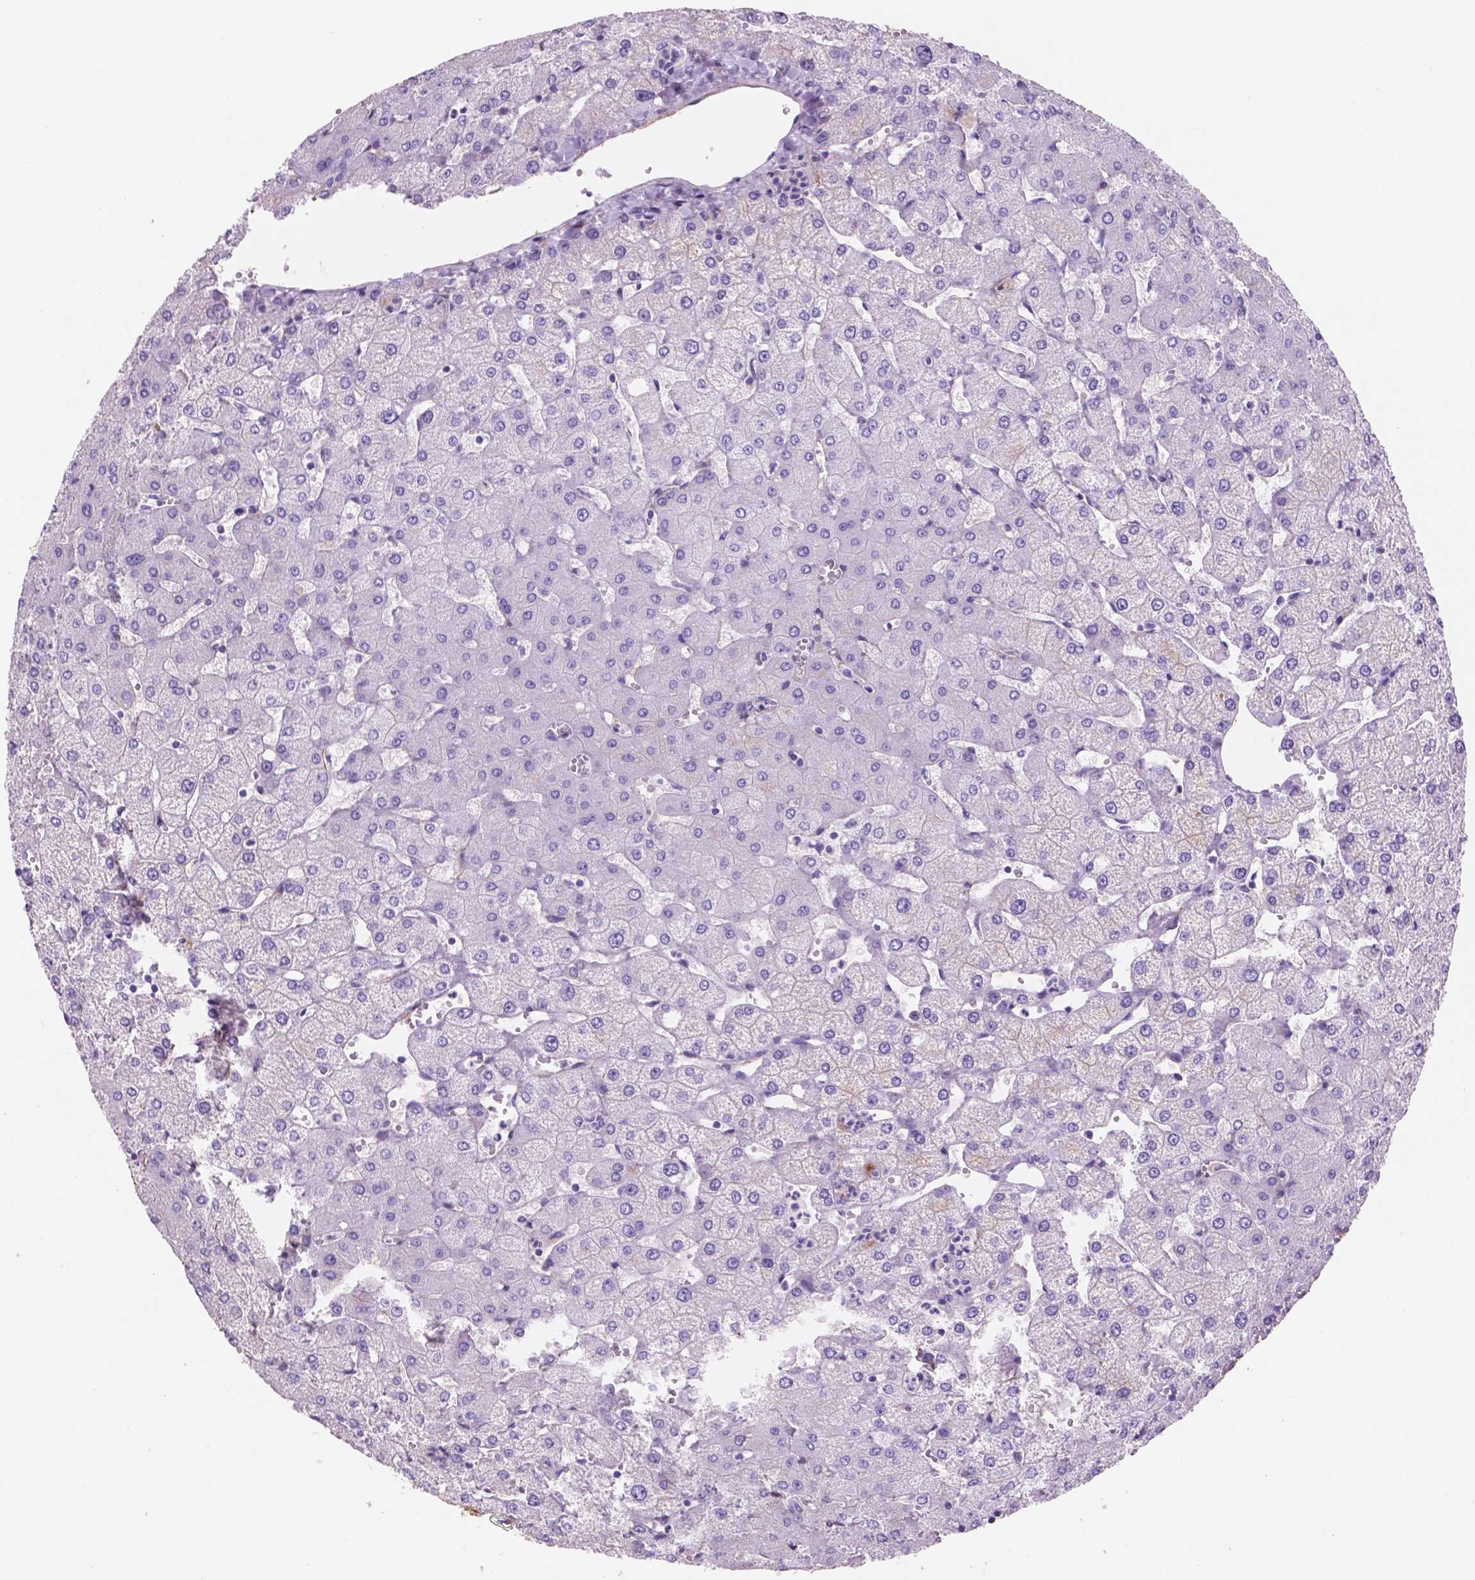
{"staining": {"intensity": "negative", "quantity": "none", "location": "none"}, "tissue": "liver", "cell_type": "Cholangiocytes", "image_type": "normal", "snomed": [{"axis": "morphology", "description": "Normal tissue, NOS"}, {"axis": "topography", "description": "Liver"}], "caption": "High power microscopy image of an IHC micrograph of benign liver, revealing no significant positivity in cholangiocytes. (Stains: DAB immunohistochemistry with hematoxylin counter stain, Microscopy: brightfield microscopy at high magnification).", "gene": "TOR2A", "patient": {"sex": "female", "age": 54}}